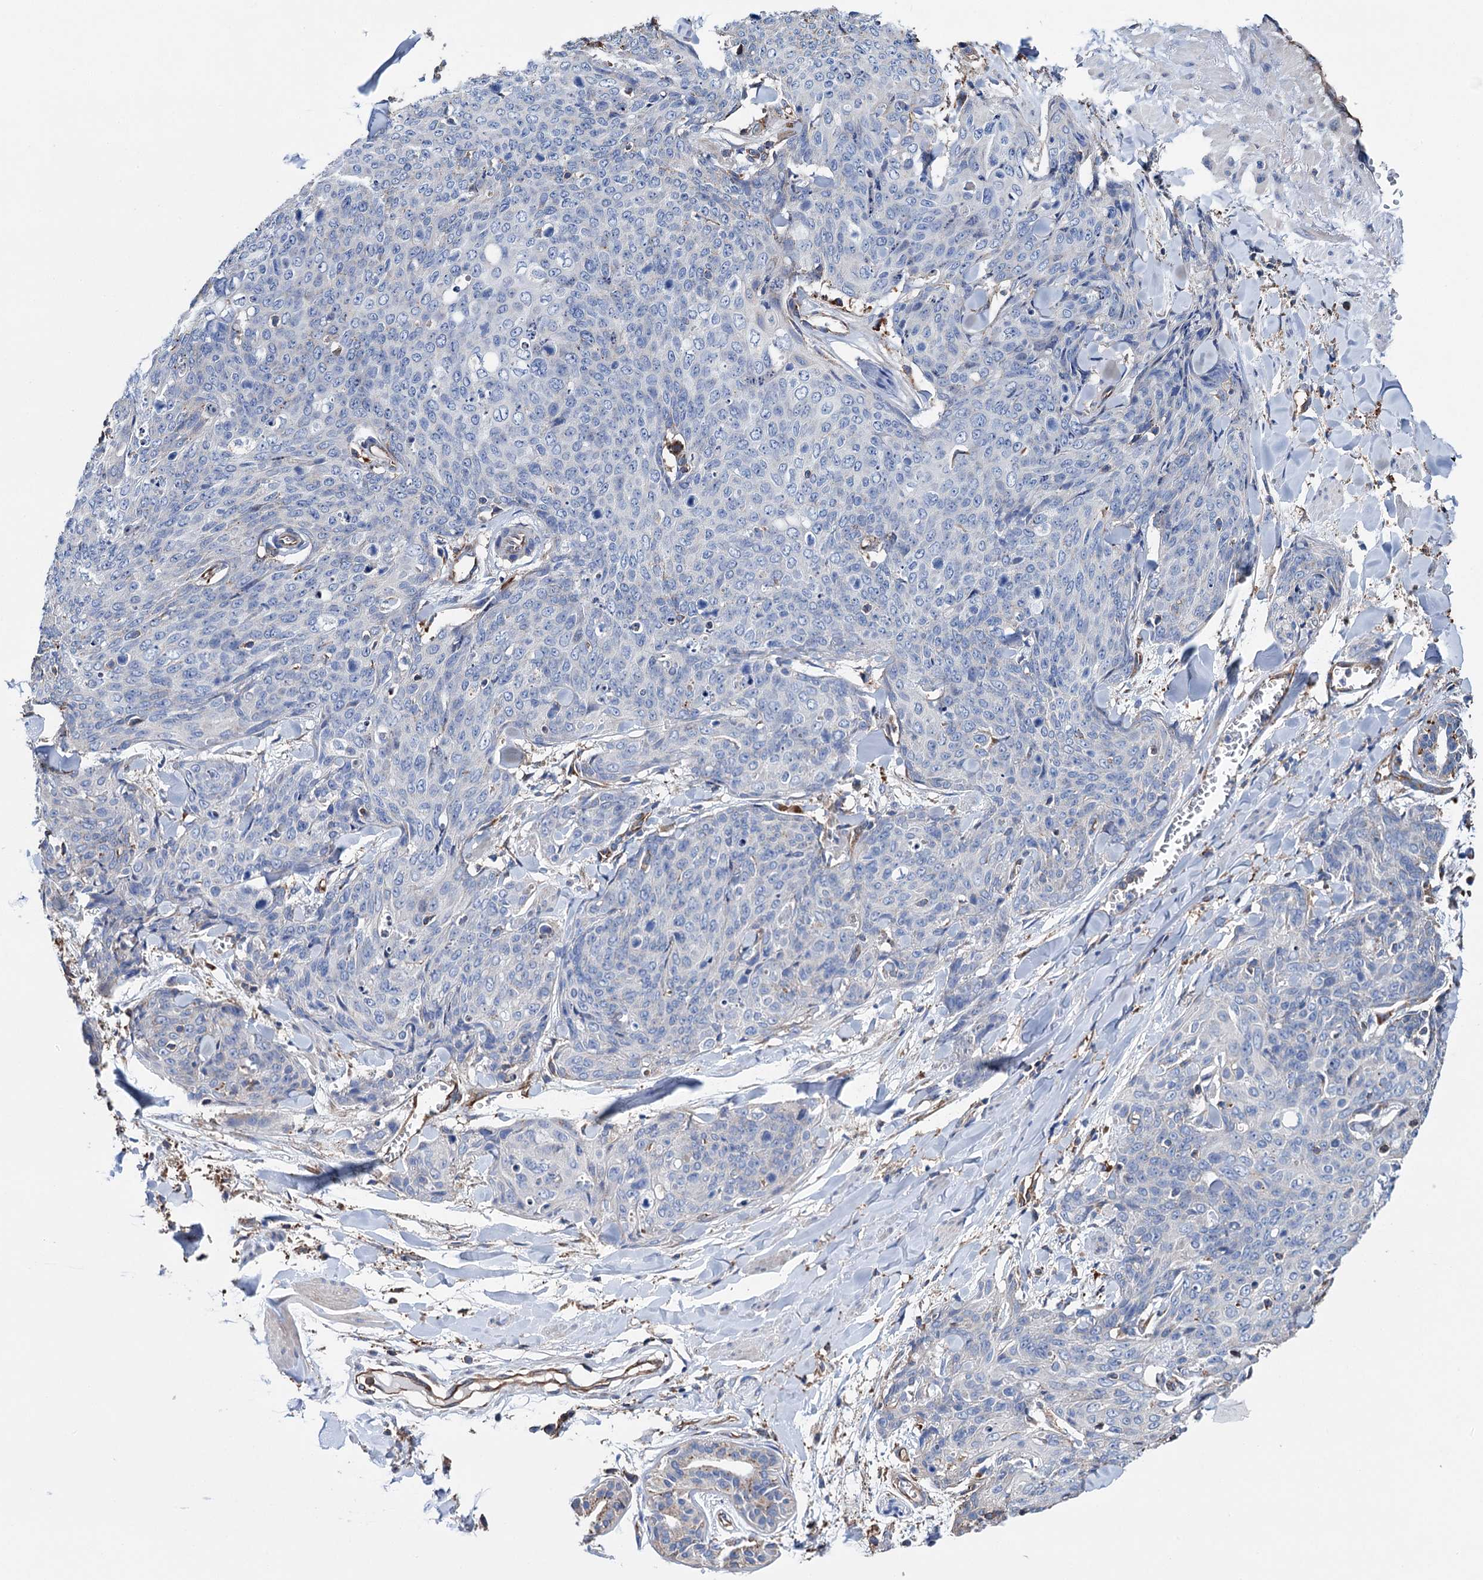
{"staining": {"intensity": "negative", "quantity": "none", "location": "none"}, "tissue": "skin cancer", "cell_type": "Tumor cells", "image_type": "cancer", "snomed": [{"axis": "morphology", "description": "Squamous cell carcinoma, NOS"}, {"axis": "topography", "description": "Skin"}, {"axis": "topography", "description": "Vulva"}], "caption": "Immunohistochemical staining of human skin squamous cell carcinoma demonstrates no significant positivity in tumor cells.", "gene": "SCPEP1", "patient": {"sex": "female", "age": 85}}